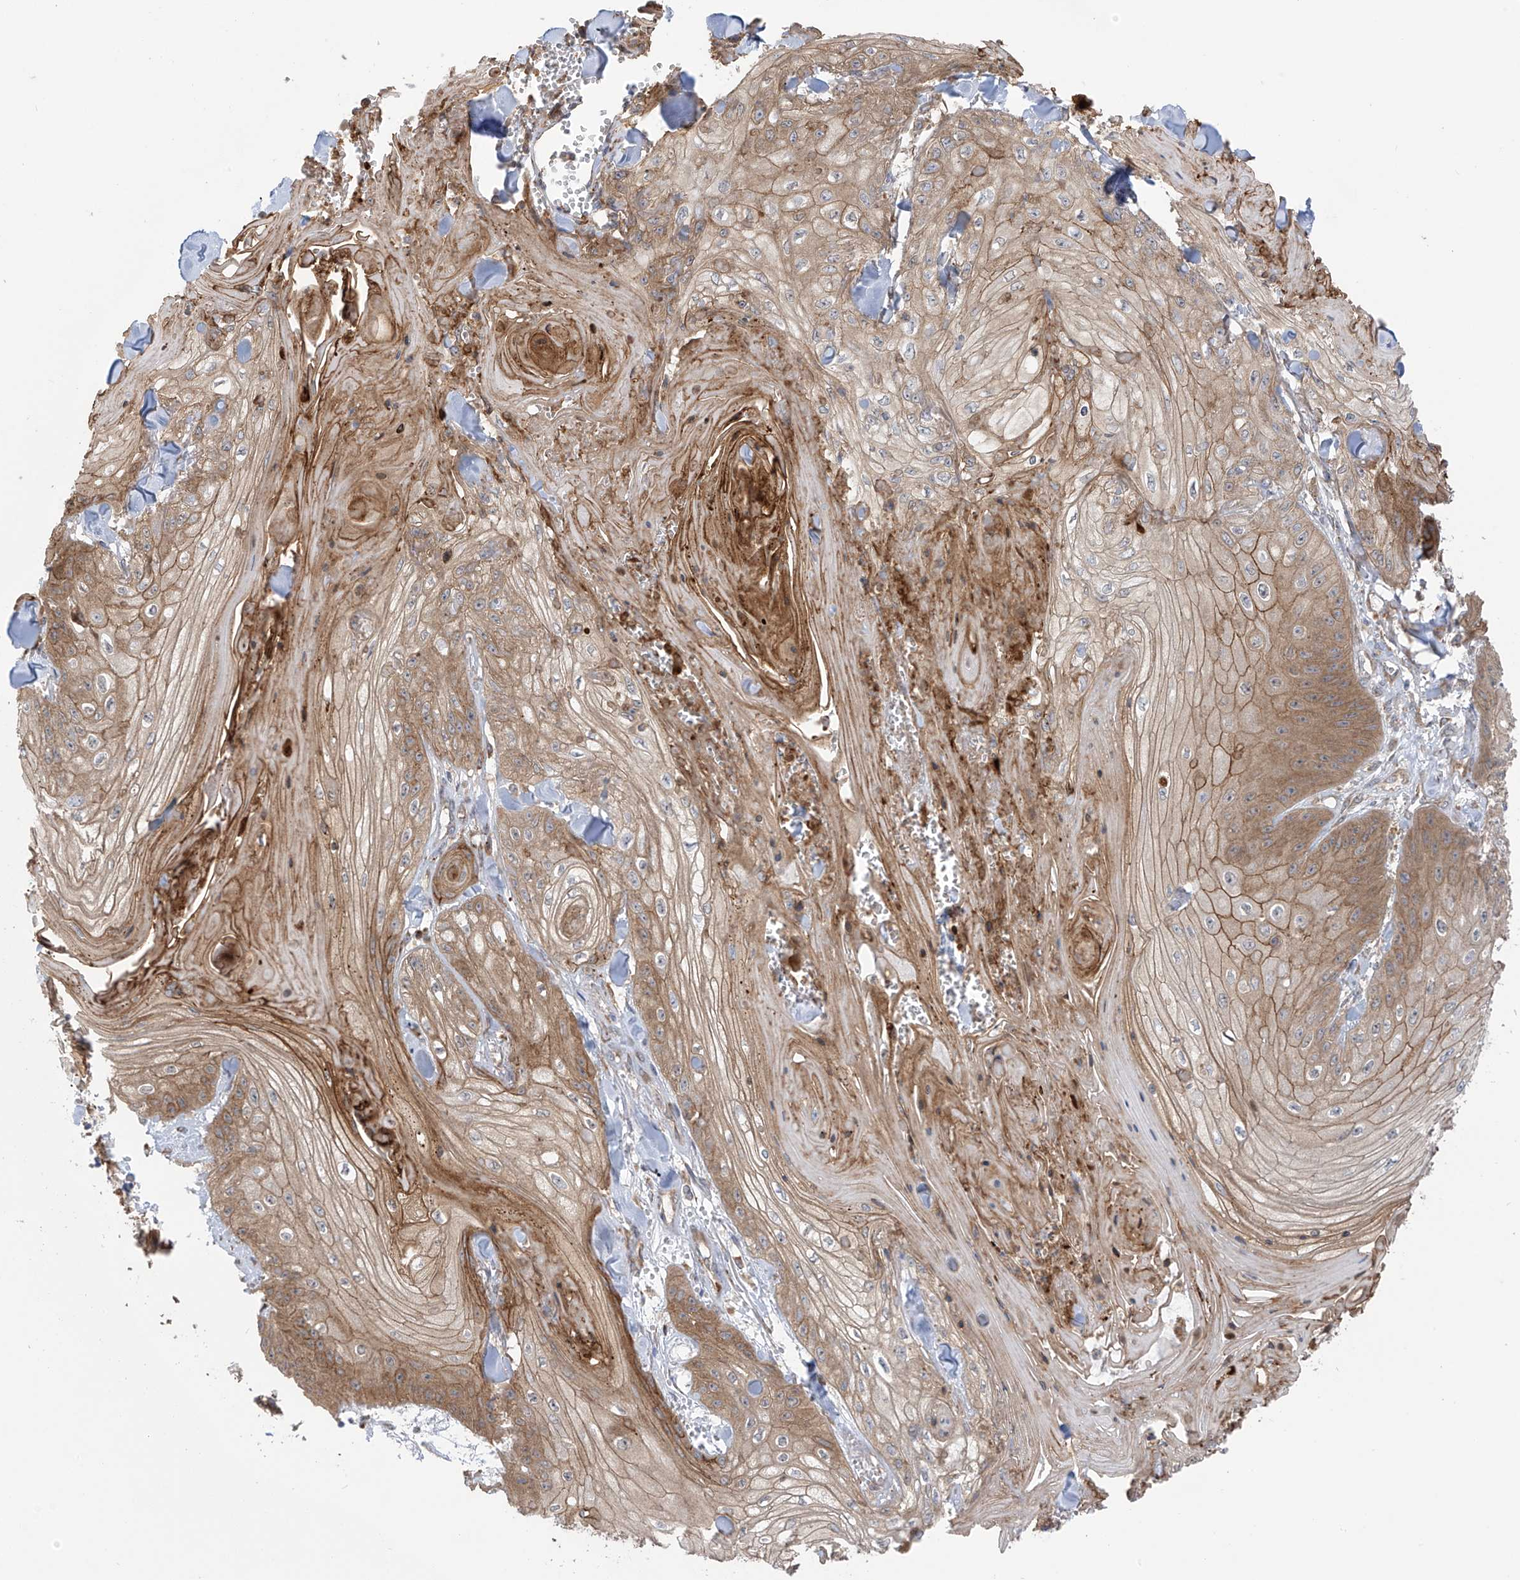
{"staining": {"intensity": "moderate", "quantity": ">75%", "location": "cytoplasmic/membranous"}, "tissue": "skin cancer", "cell_type": "Tumor cells", "image_type": "cancer", "snomed": [{"axis": "morphology", "description": "Squamous cell carcinoma, NOS"}, {"axis": "topography", "description": "Skin"}], "caption": "Immunohistochemical staining of skin squamous cell carcinoma reveals moderate cytoplasmic/membranous protein positivity in about >75% of tumor cells. The staining is performed using DAB brown chromogen to label protein expression. The nuclei are counter-stained blue using hematoxylin.", "gene": "KIAA1522", "patient": {"sex": "male", "age": 74}}